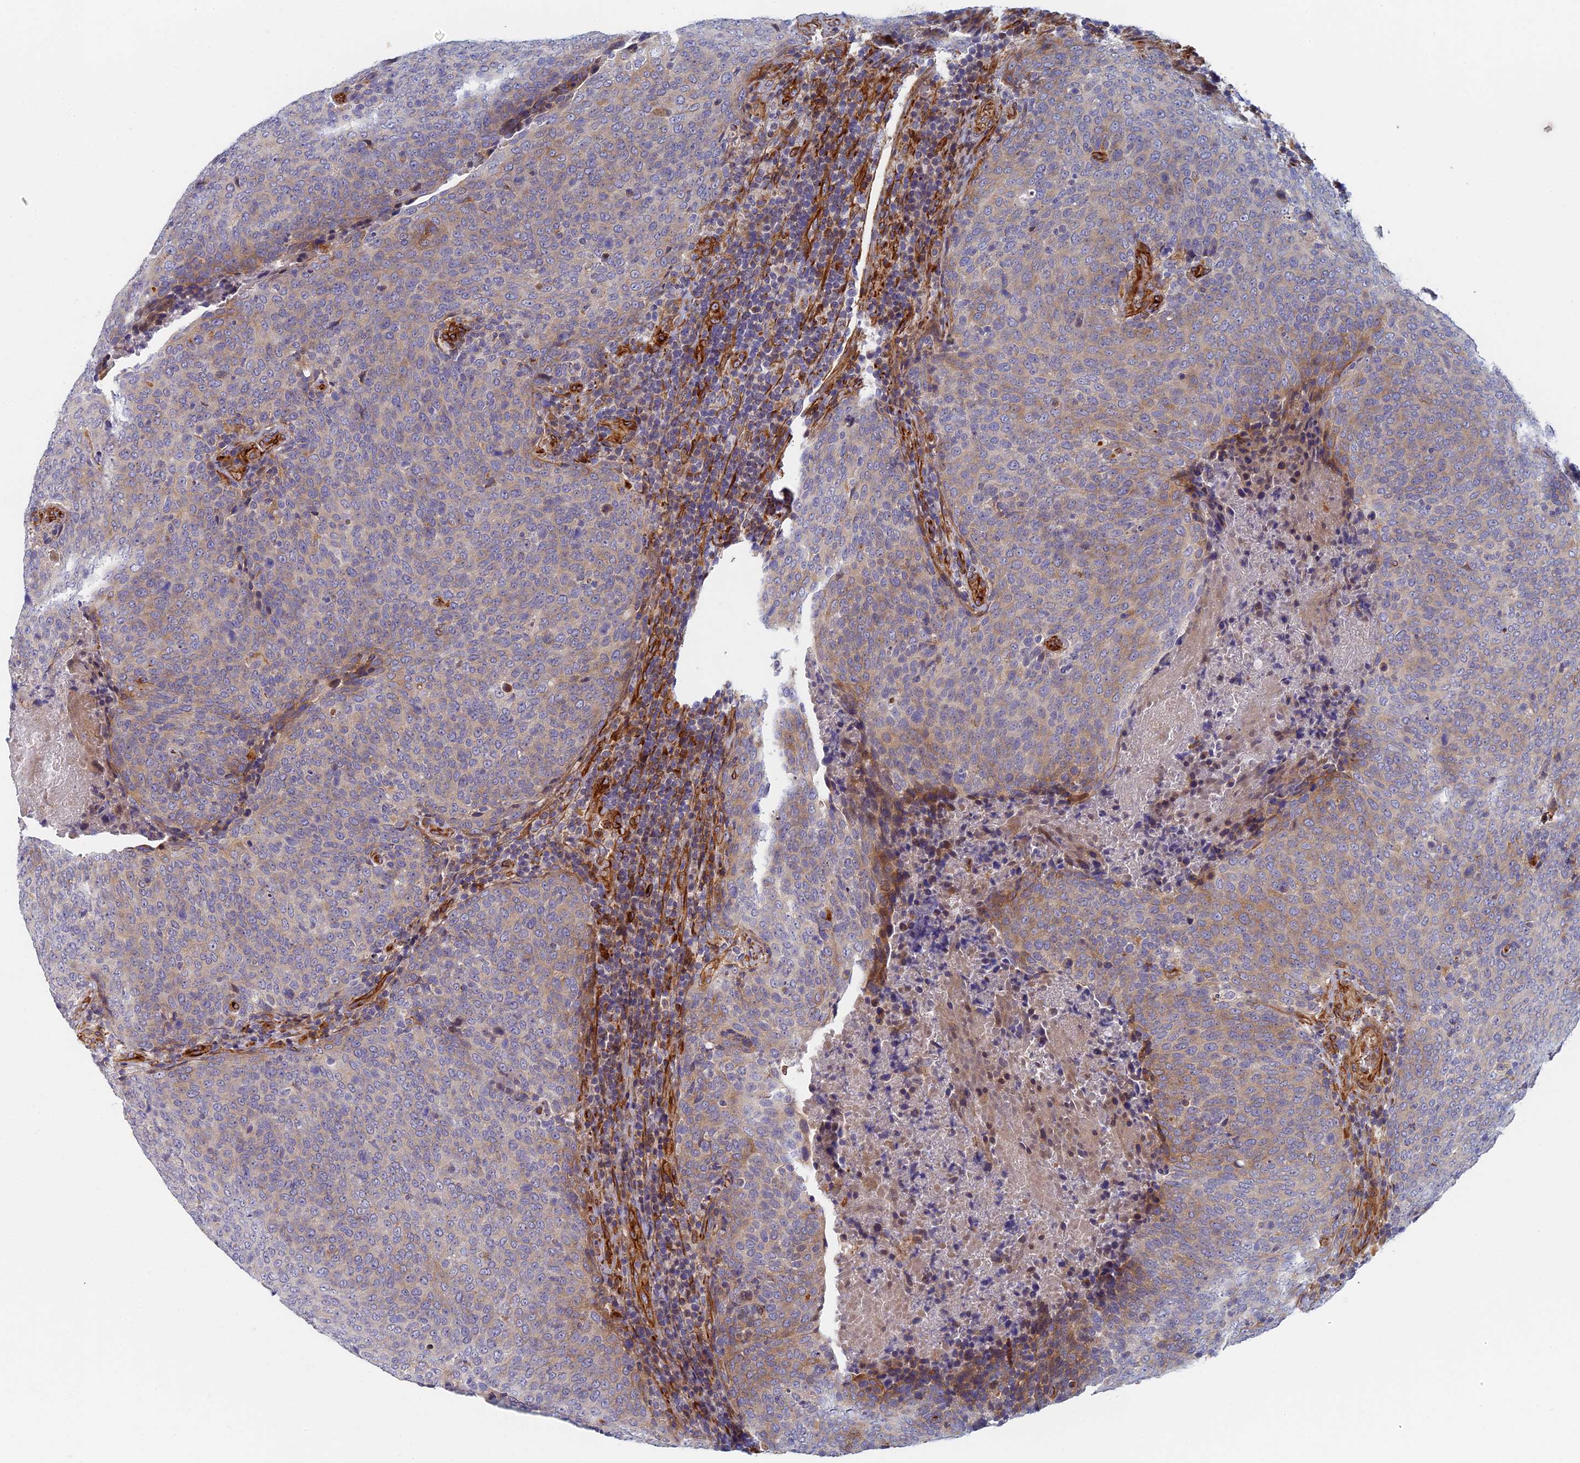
{"staining": {"intensity": "weak", "quantity": "25%-75%", "location": "cytoplasmic/membranous"}, "tissue": "head and neck cancer", "cell_type": "Tumor cells", "image_type": "cancer", "snomed": [{"axis": "morphology", "description": "Squamous cell carcinoma, NOS"}, {"axis": "morphology", "description": "Squamous cell carcinoma, metastatic, NOS"}, {"axis": "topography", "description": "Lymph node"}, {"axis": "topography", "description": "Head-Neck"}], "caption": "This photomicrograph shows metastatic squamous cell carcinoma (head and neck) stained with immunohistochemistry to label a protein in brown. The cytoplasmic/membranous of tumor cells show weak positivity for the protein. Nuclei are counter-stained blue.", "gene": "ABCB10", "patient": {"sex": "male", "age": 62}}